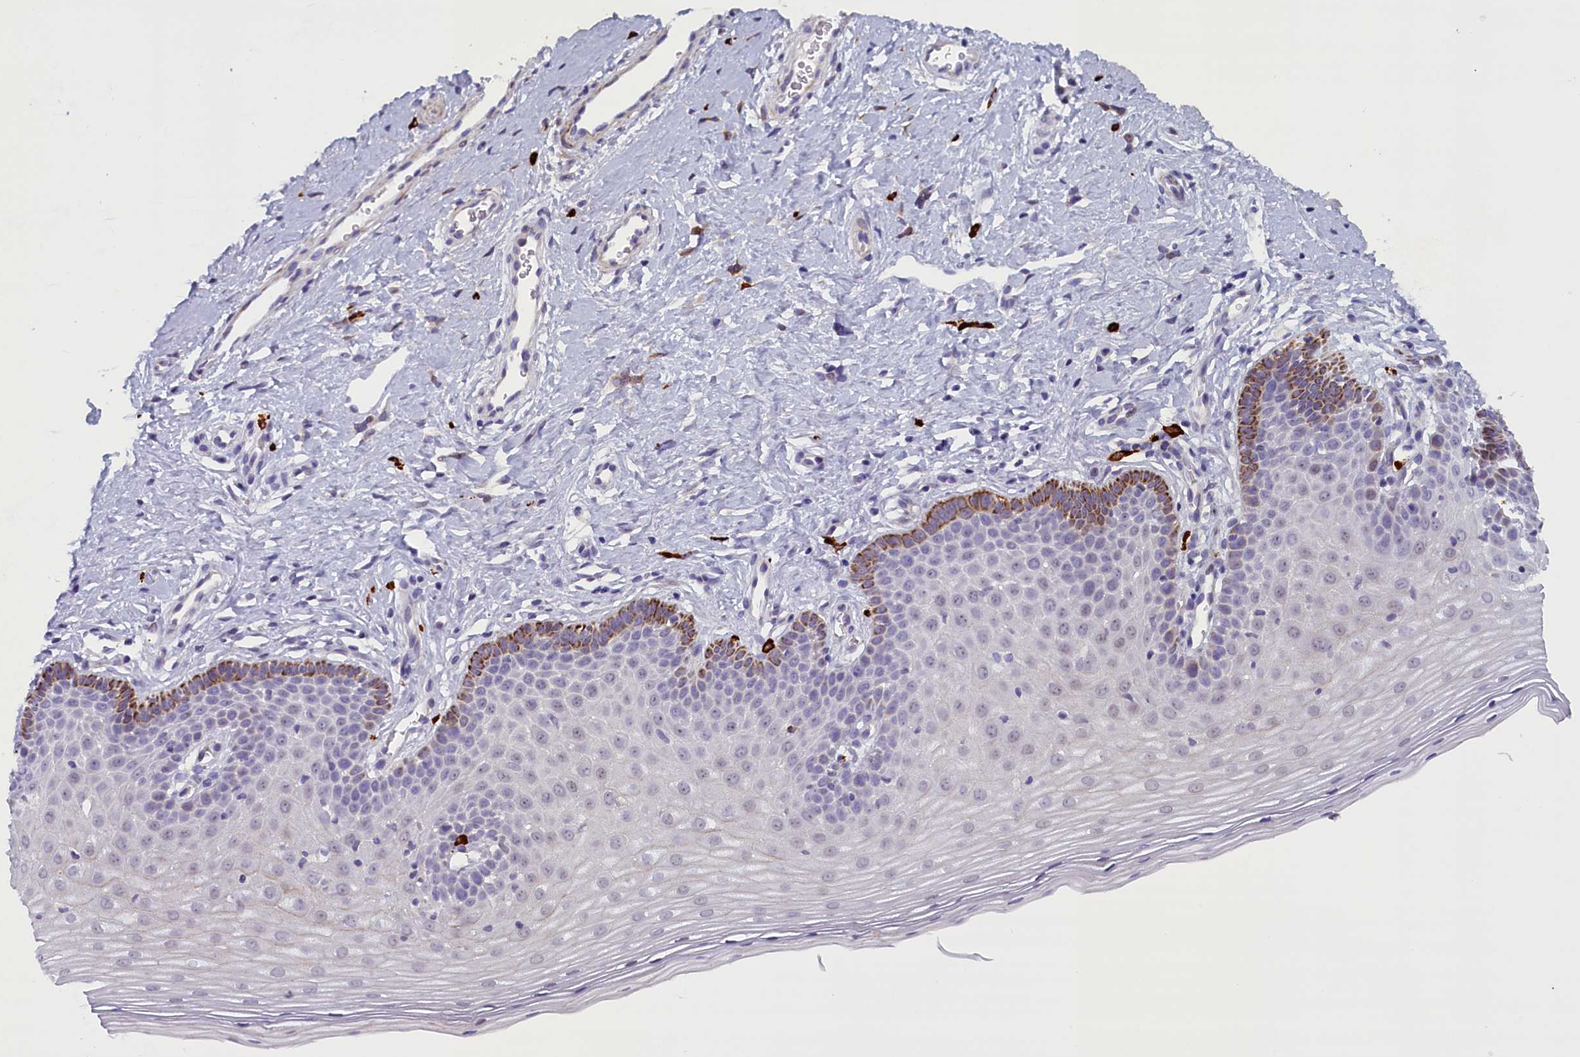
{"staining": {"intensity": "negative", "quantity": "none", "location": "none"}, "tissue": "cervix", "cell_type": "Glandular cells", "image_type": "normal", "snomed": [{"axis": "morphology", "description": "Normal tissue, NOS"}, {"axis": "topography", "description": "Cervix"}], "caption": "IHC histopathology image of unremarkable cervix: human cervix stained with DAB (3,3'-diaminobenzidine) reveals no significant protein positivity in glandular cells.", "gene": "RTTN", "patient": {"sex": "female", "age": 36}}